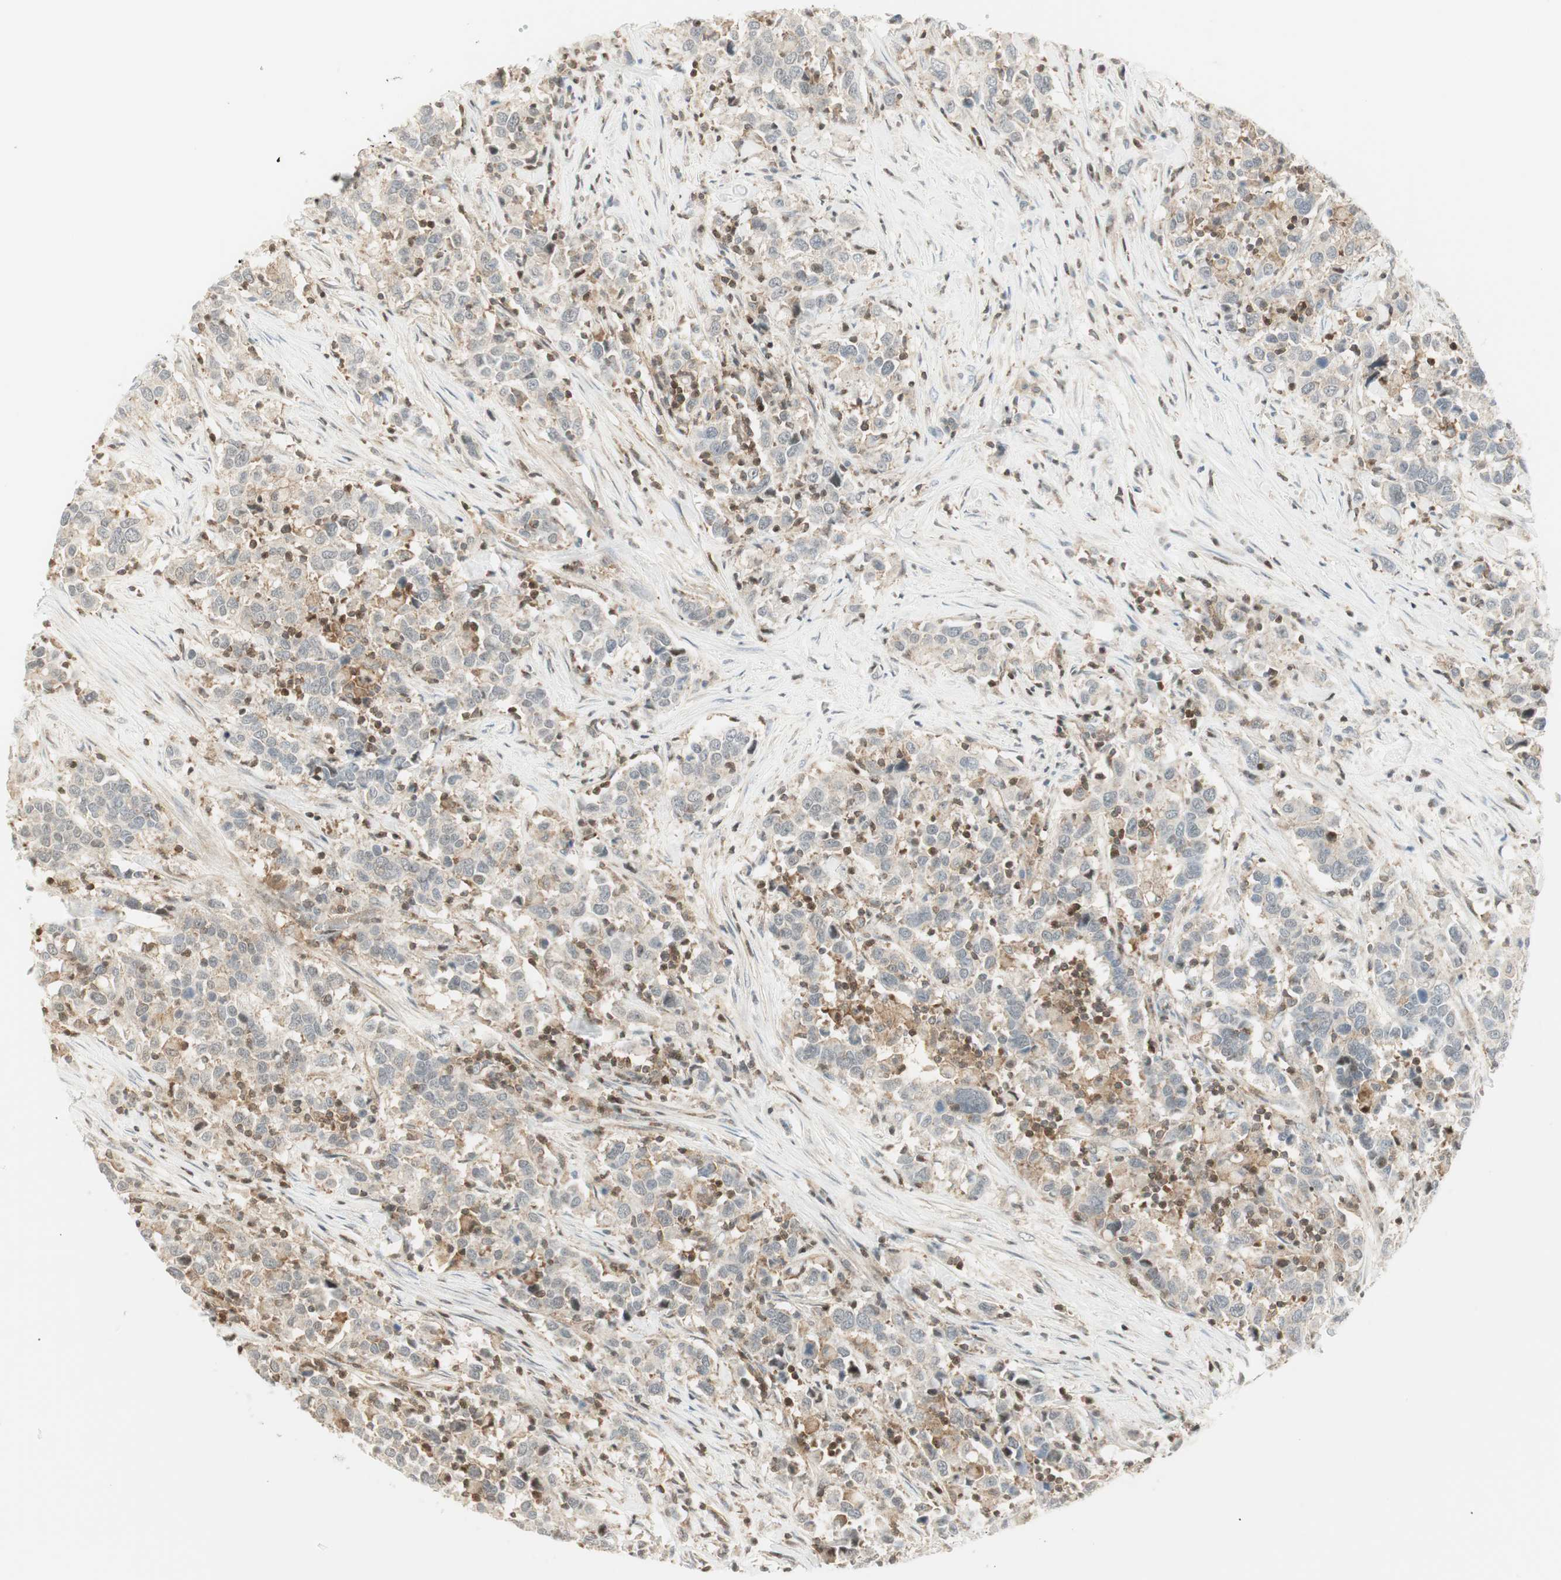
{"staining": {"intensity": "moderate", "quantity": ">75%", "location": "cytoplasmic/membranous,nuclear"}, "tissue": "urothelial cancer", "cell_type": "Tumor cells", "image_type": "cancer", "snomed": [{"axis": "morphology", "description": "Urothelial carcinoma, High grade"}, {"axis": "topography", "description": "Urinary bladder"}], "caption": "The immunohistochemical stain highlights moderate cytoplasmic/membranous and nuclear staining in tumor cells of high-grade urothelial carcinoma tissue.", "gene": "PPP1CA", "patient": {"sex": "male", "age": 61}}